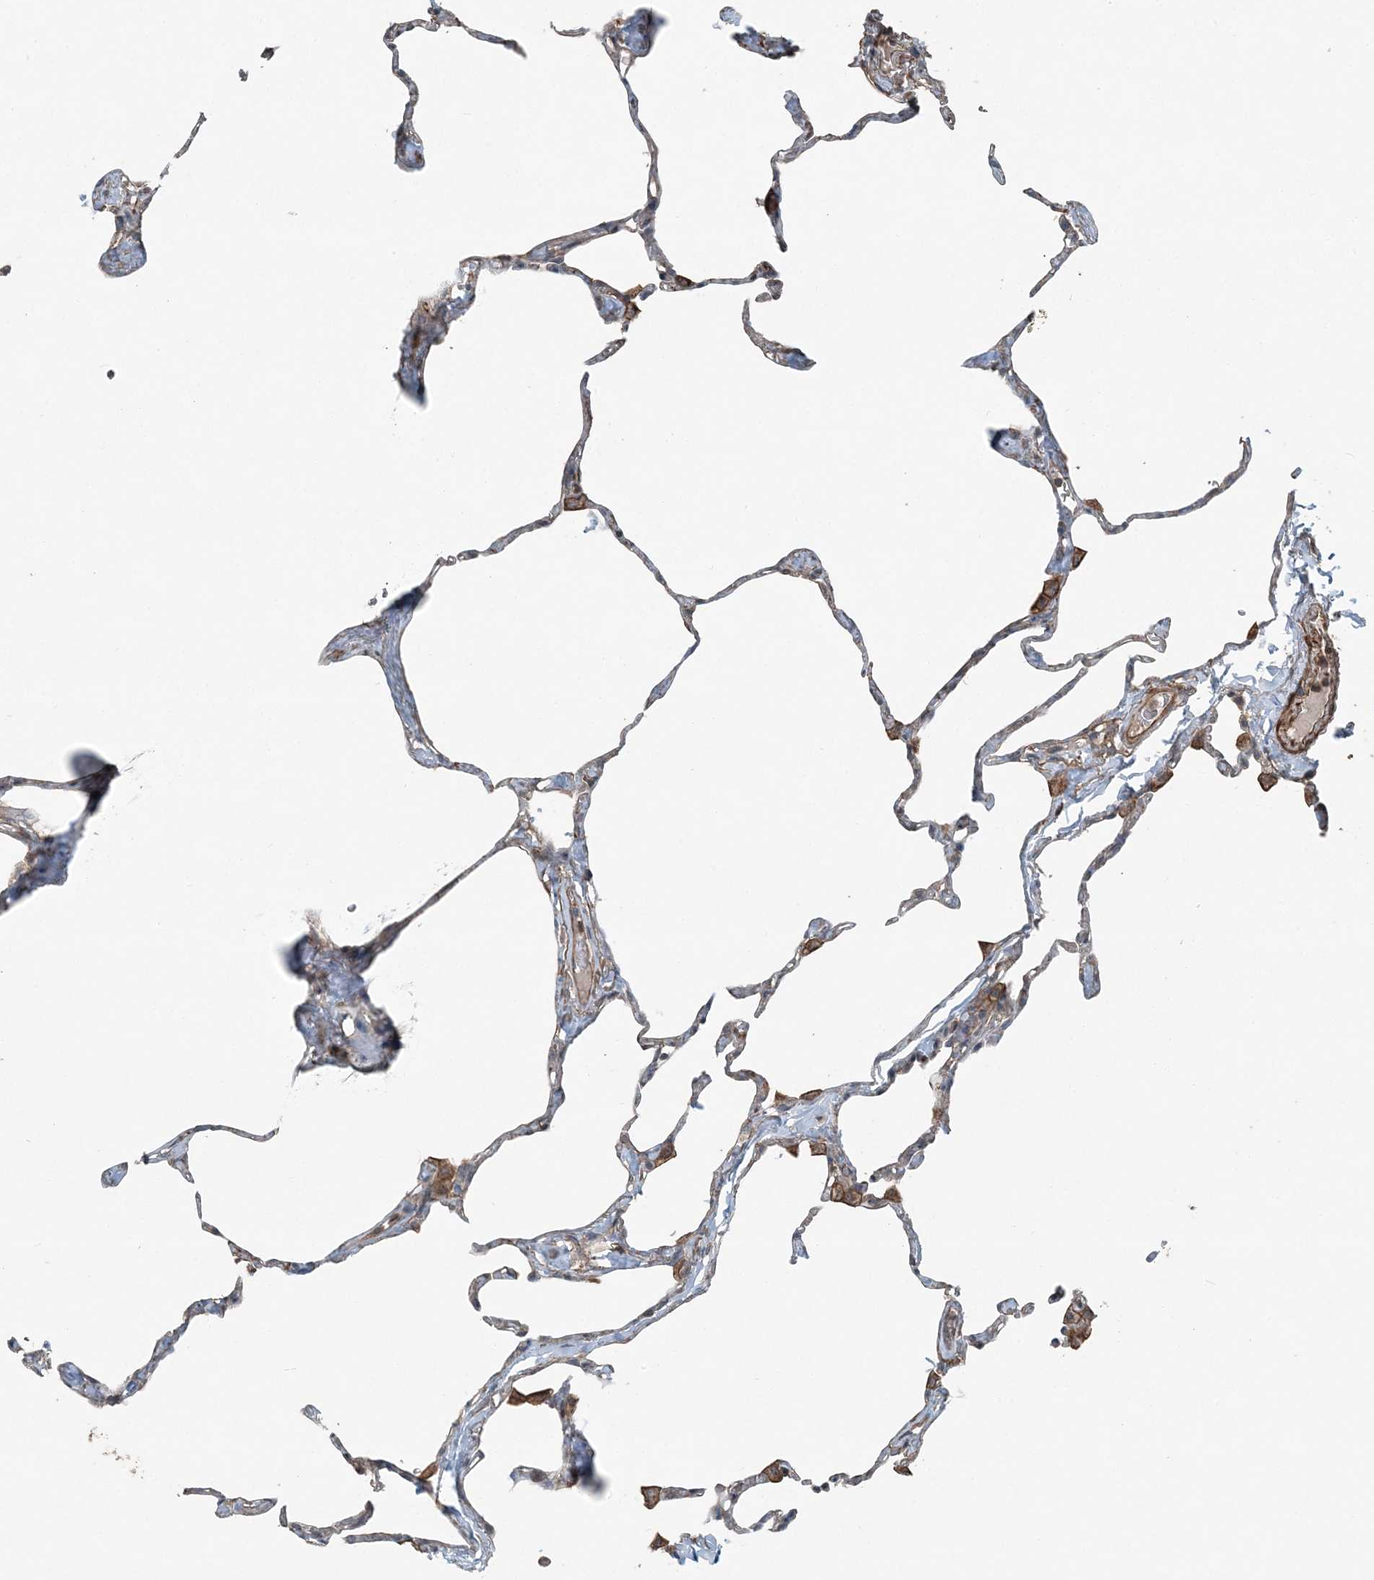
{"staining": {"intensity": "negative", "quantity": "none", "location": "none"}, "tissue": "lung", "cell_type": "Alveolar cells", "image_type": "normal", "snomed": [{"axis": "morphology", "description": "Normal tissue, NOS"}, {"axis": "topography", "description": "Lung"}], "caption": "Immunohistochemistry micrograph of normal human lung stained for a protein (brown), which exhibits no expression in alveolar cells. Brightfield microscopy of immunohistochemistry stained with DAB (3,3'-diaminobenzidine) (brown) and hematoxylin (blue), captured at high magnification.", "gene": "KY", "patient": {"sex": "male", "age": 65}}